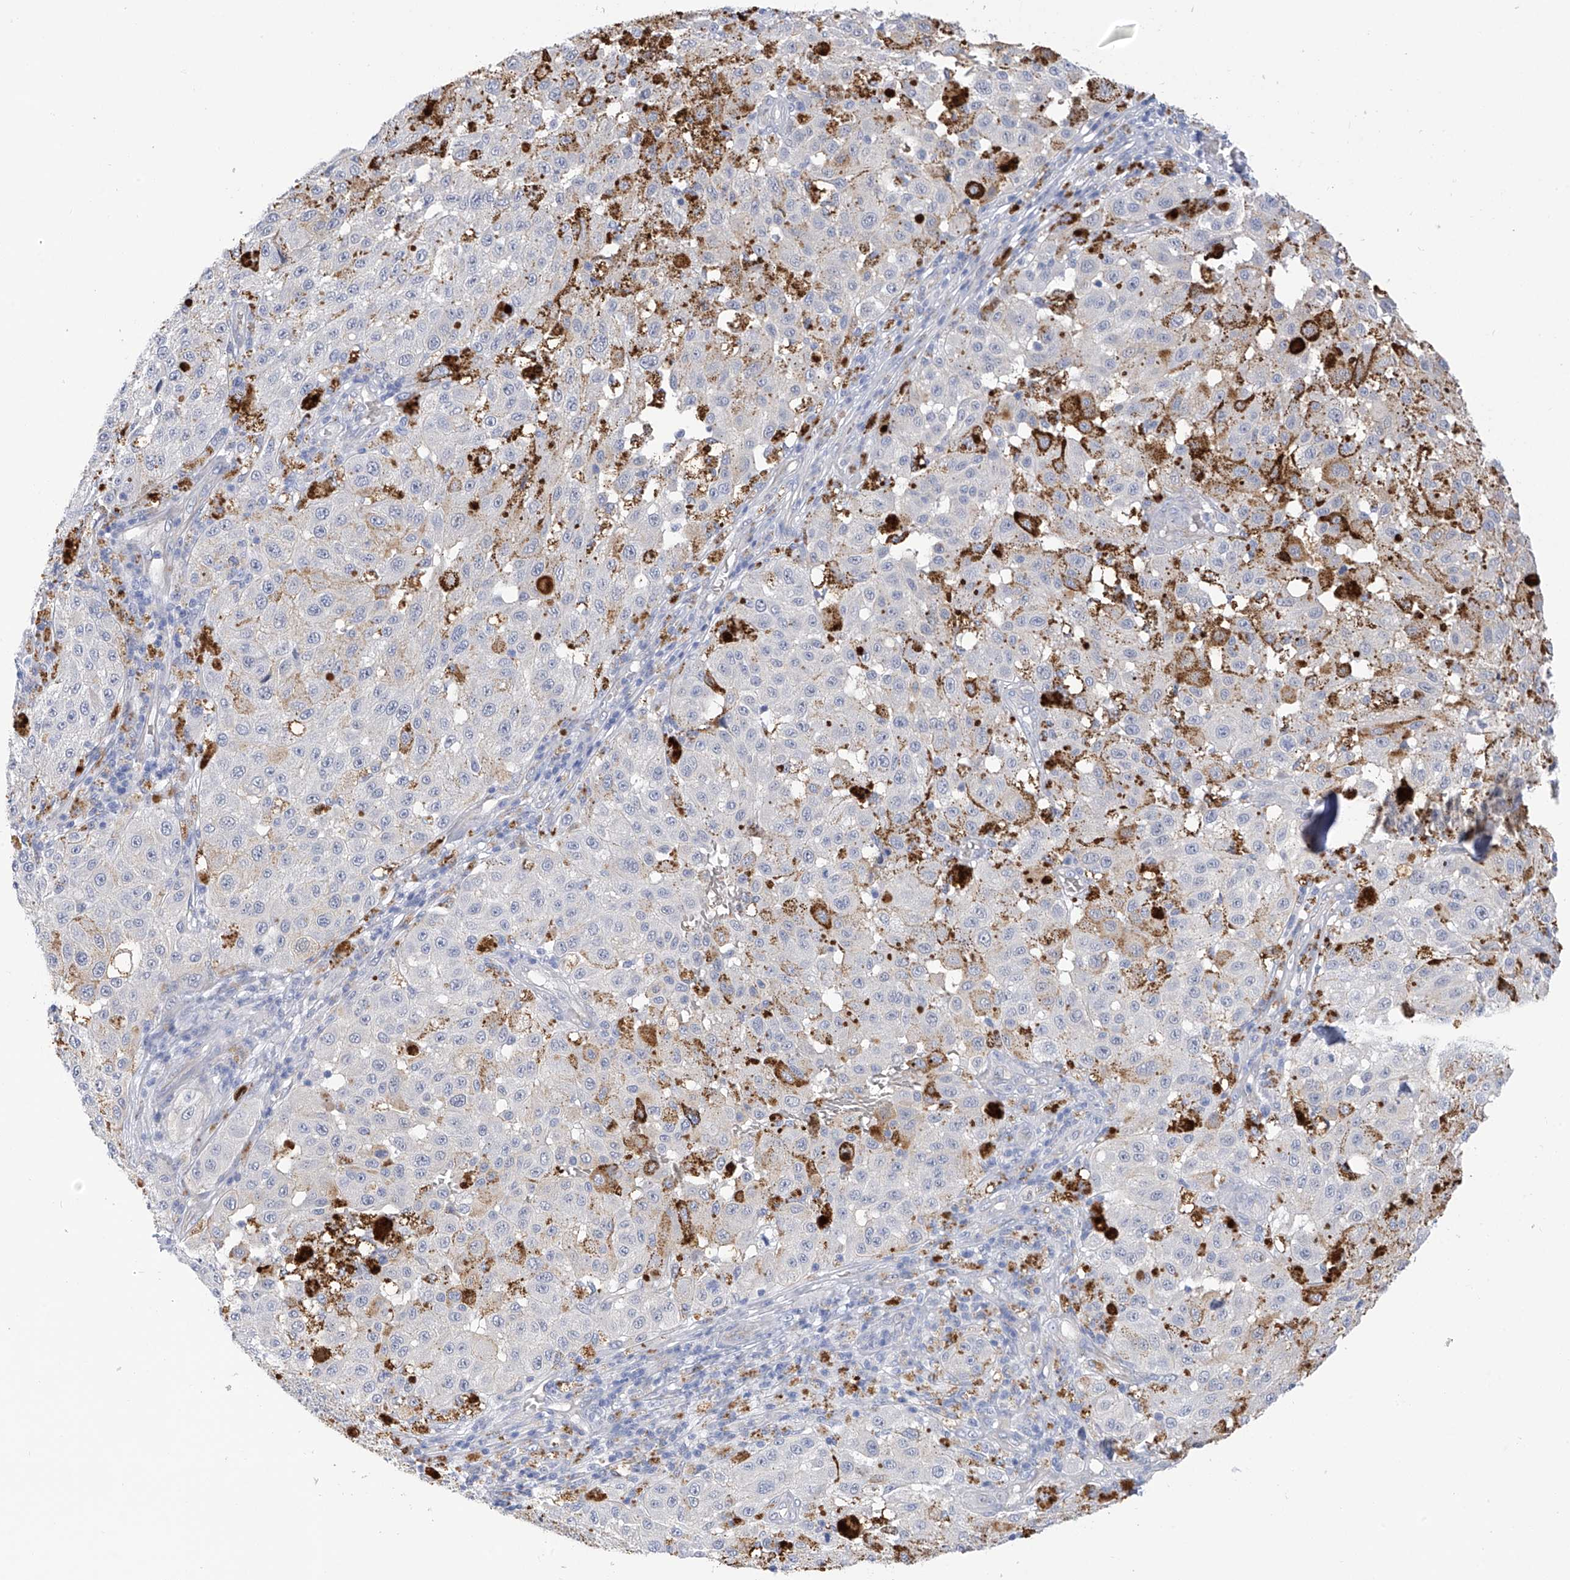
{"staining": {"intensity": "strong", "quantity": "<25%", "location": "cytoplasmic/membranous"}, "tissue": "melanoma", "cell_type": "Tumor cells", "image_type": "cancer", "snomed": [{"axis": "morphology", "description": "Malignant melanoma, NOS"}, {"axis": "topography", "description": "Skin"}], "caption": "Immunohistochemical staining of malignant melanoma displays strong cytoplasmic/membranous protein positivity in about <25% of tumor cells. The staining is performed using DAB brown chromogen to label protein expression. The nuclei are counter-stained blue using hematoxylin.", "gene": "PIK3C2B", "patient": {"sex": "female", "age": 64}}